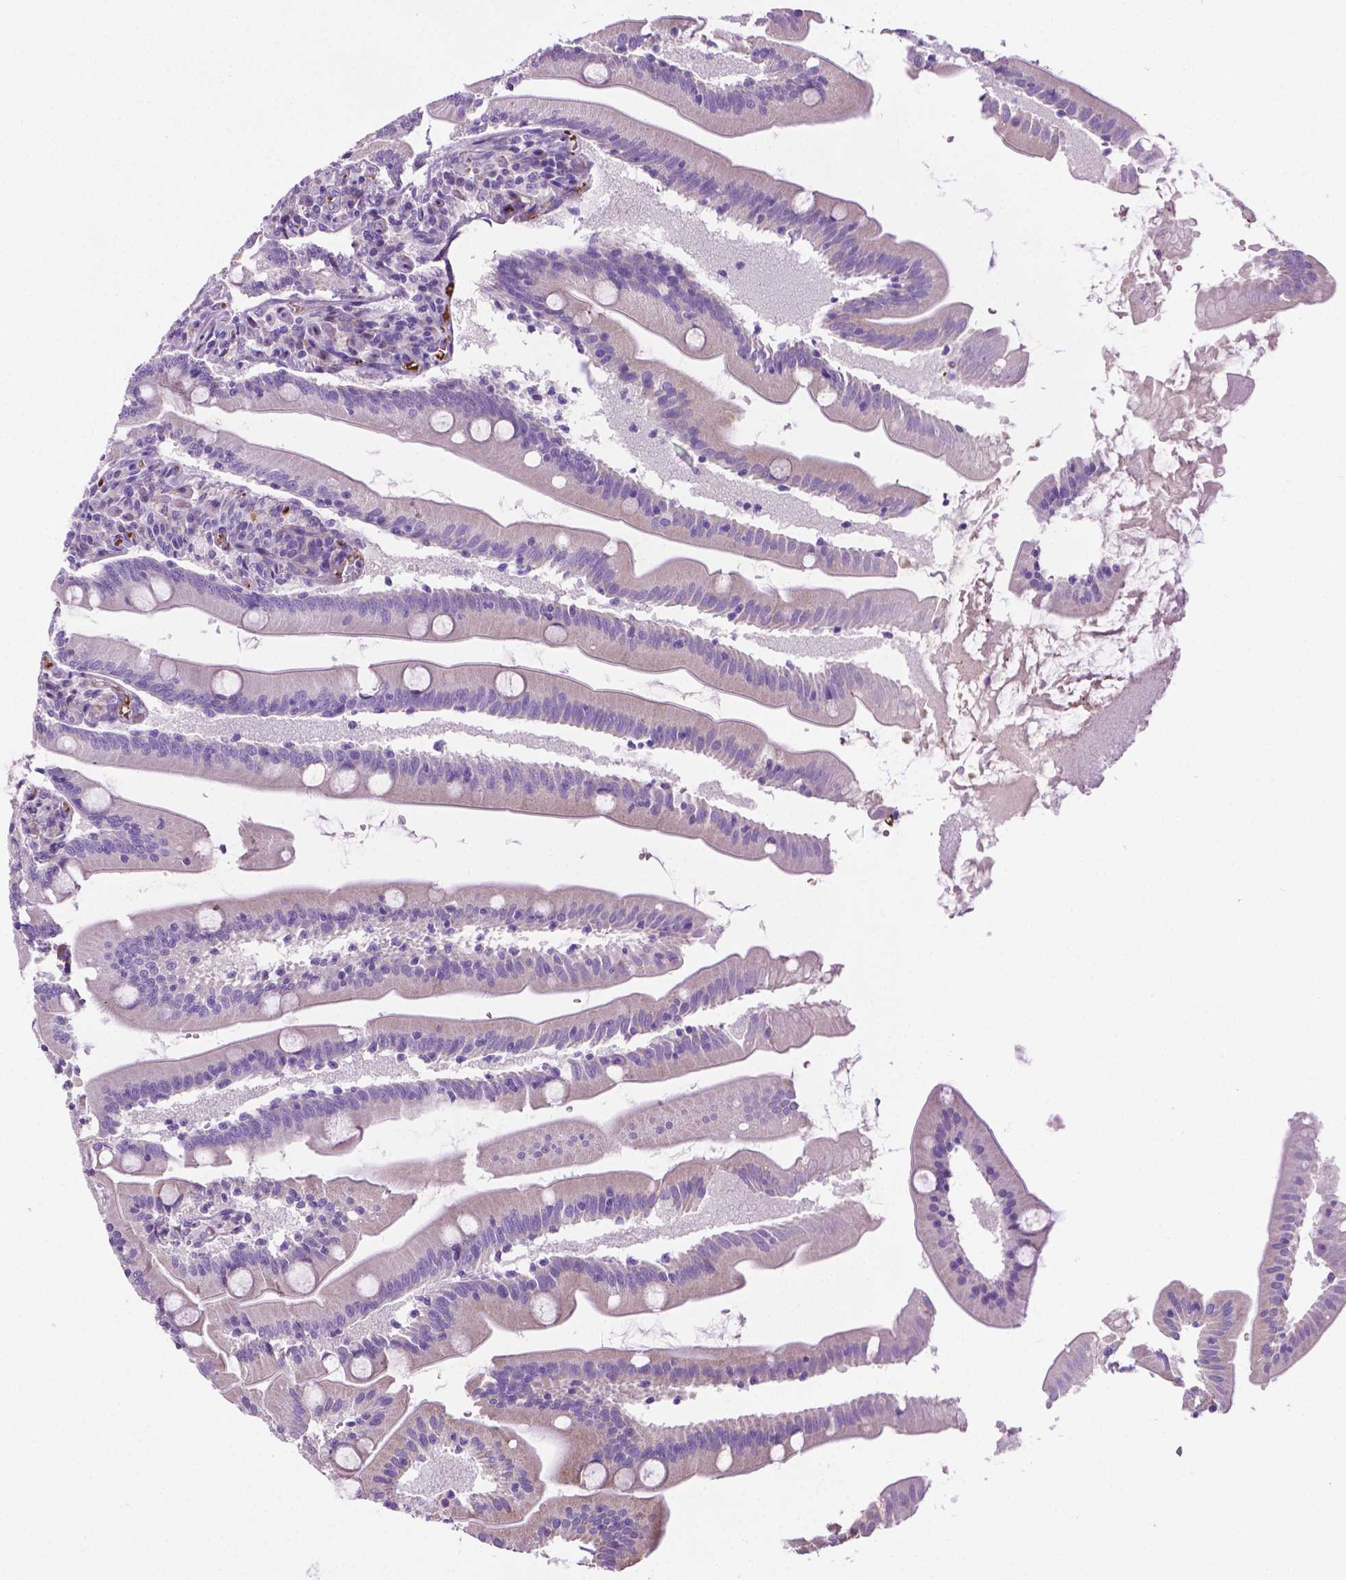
{"staining": {"intensity": "negative", "quantity": "none", "location": "none"}, "tissue": "small intestine", "cell_type": "Glandular cells", "image_type": "normal", "snomed": [{"axis": "morphology", "description": "Normal tissue, NOS"}, {"axis": "topography", "description": "Small intestine"}], "caption": "Immunohistochemical staining of unremarkable small intestine reveals no significant expression in glandular cells. Brightfield microscopy of immunohistochemistry (IHC) stained with DAB (3,3'-diaminobenzidine) (brown) and hematoxylin (blue), captured at high magnification.", "gene": "TMEM132E", "patient": {"sex": "male", "age": 37}}